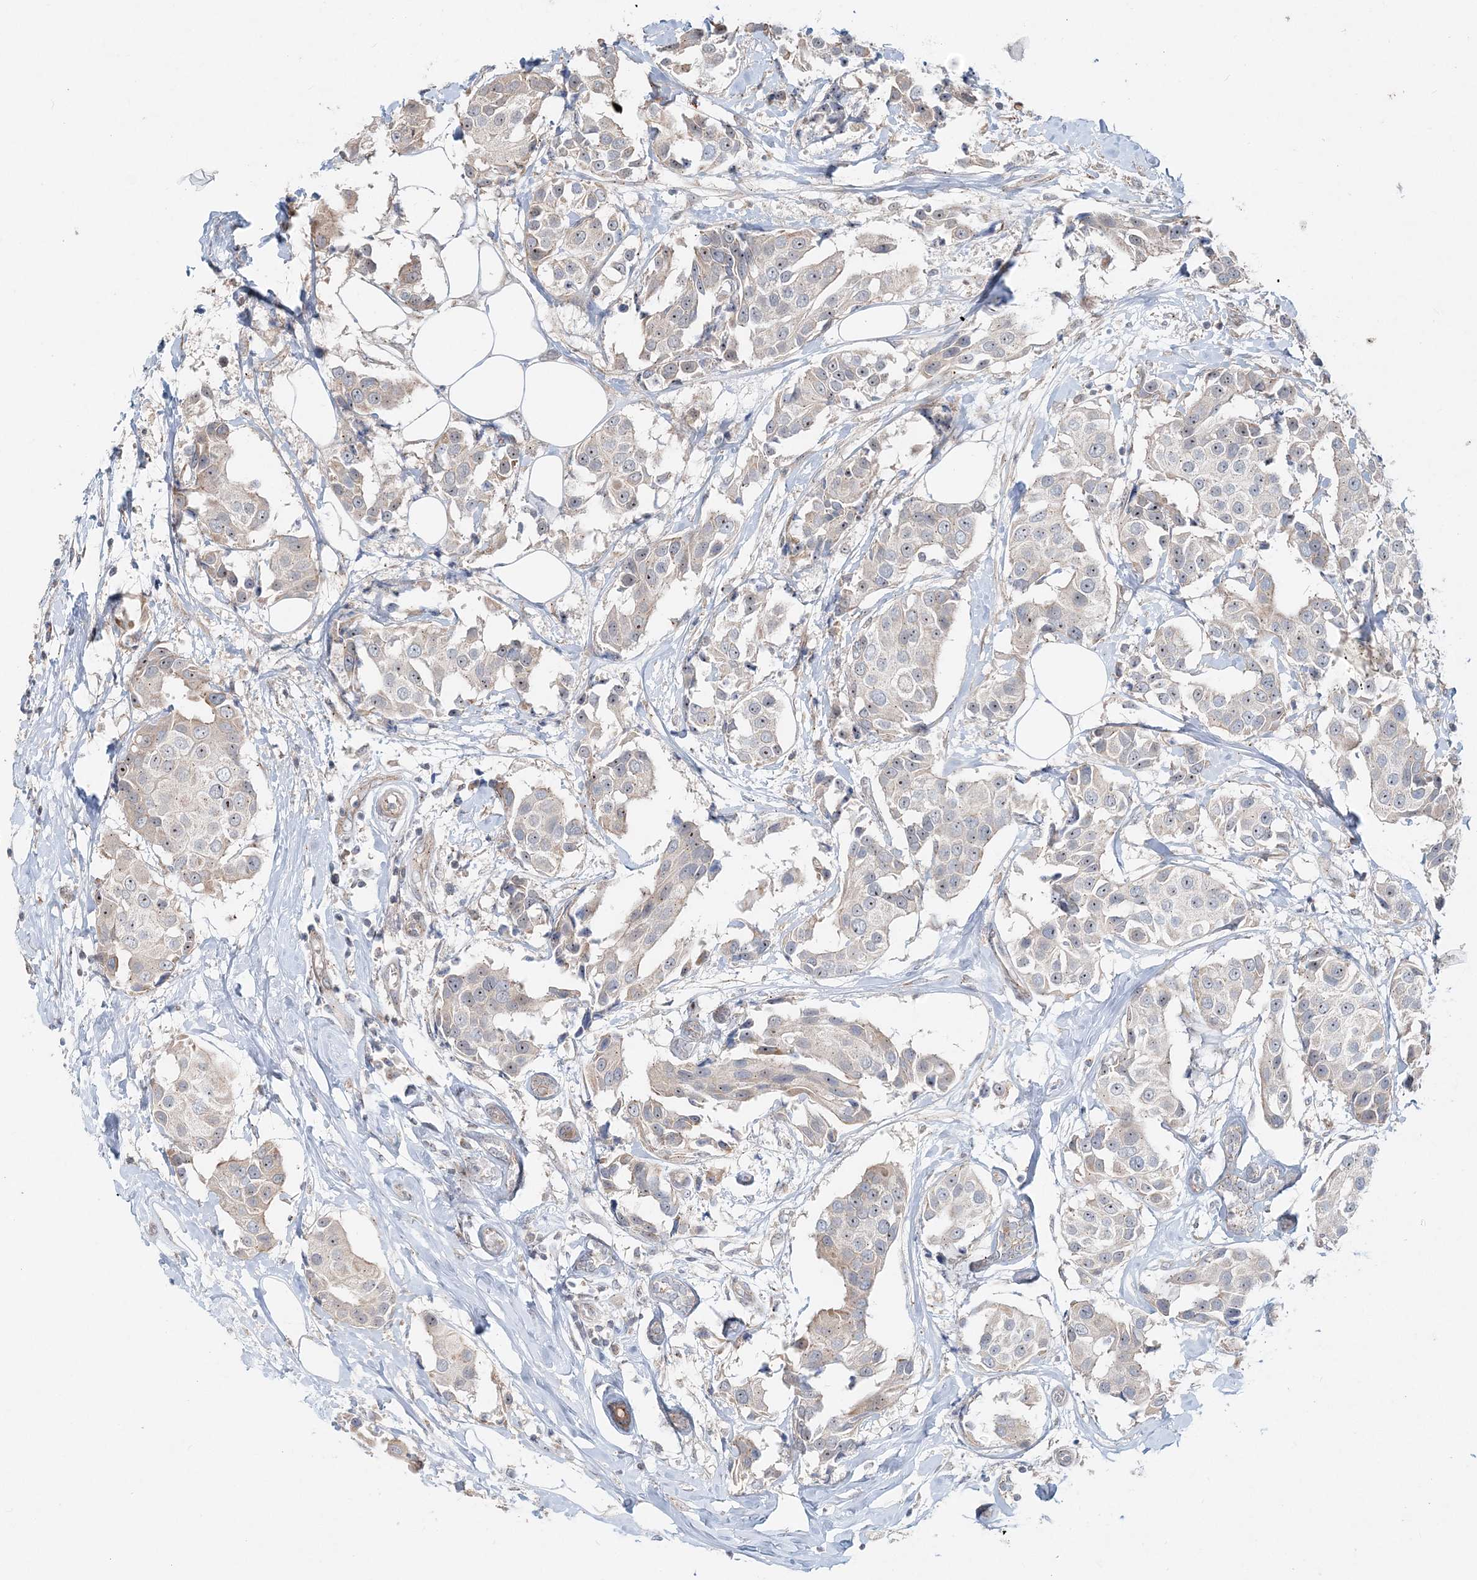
{"staining": {"intensity": "negative", "quantity": "none", "location": "none"}, "tissue": "breast cancer", "cell_type": "Tumor cells", "image_type": "cancer", "snomed": [{"axis": "morphology", "description": "Normal tissue, NOS"}, {"axis": "morphology", "description": "Duct carcinoma"}, {"axis": "topography", "description": "Breast"}], "caption": "Tumor cells are negative for protein expression in human infiltrating ductal carcinoma (breast). The staining was performed using DAB to visualize the protein expression in brown, while the nuclei were stained in blue with hematoxylin (Magnification: 20x).", "gene": "CXXC5", "patient": {"sex": "female", "age": 39}}